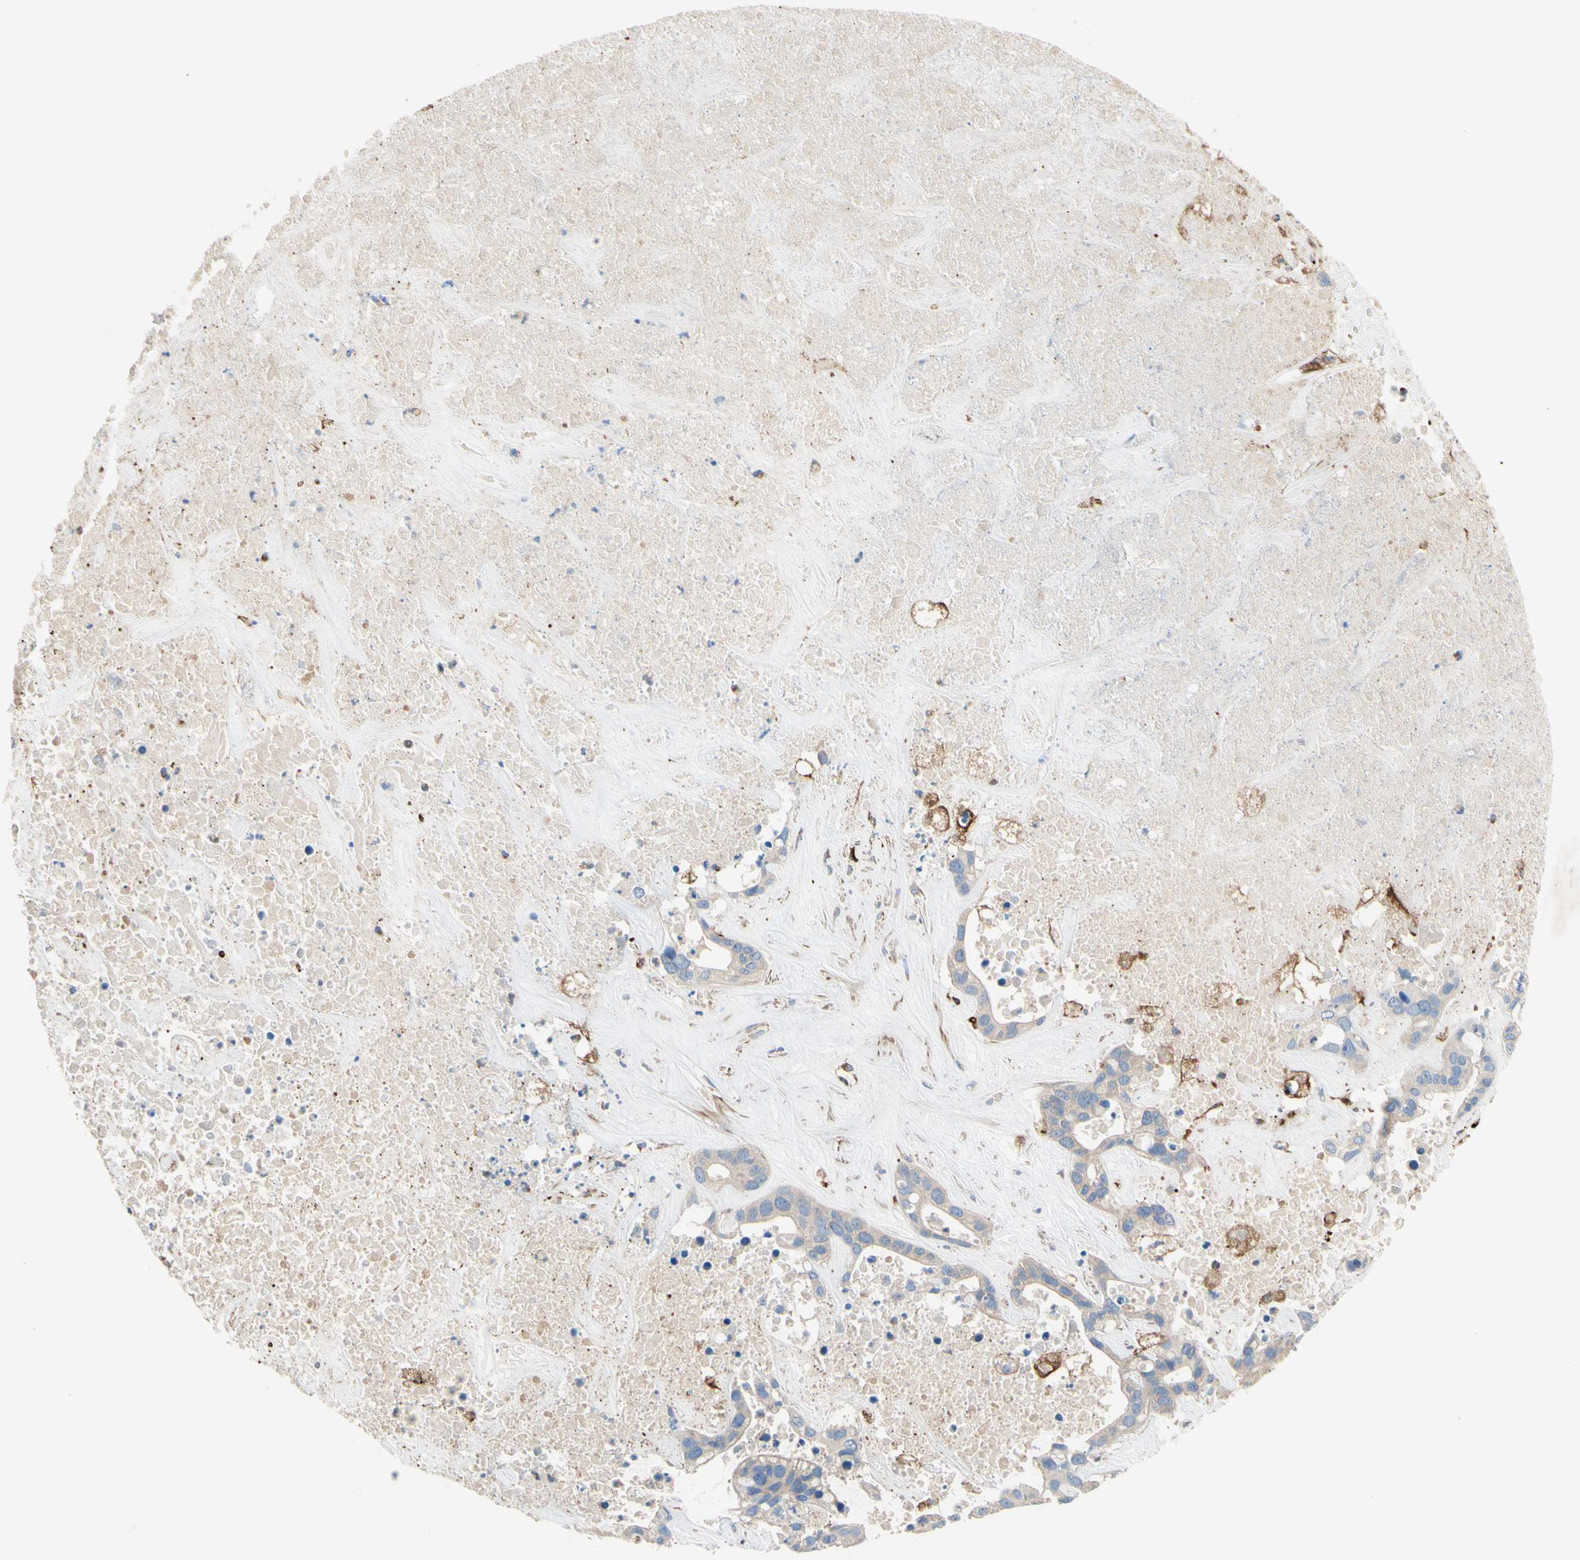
{"staining": {"intensity": "weak", "quantity": ">75%", "location": "cytoplasmic/membranous"}, "tissue": "liver cancer", "cell_type": "Tumor cells", "image_type": "cancer", "snomed": [{"axis": "morphology", "description": "Cholangiocarcinoma"}, {"axis": "topography", "description": "Liver"}], "caption": "A histopathology image showing weak cytoplasmic/membranous staining in approximately >75% of tumor cells in liver cancer (cholangiocarcinoma), as visualized by brown immunohistochemical staining.", "gene": "TRAF2", "patient": {"sex": "female", "age": 65}}